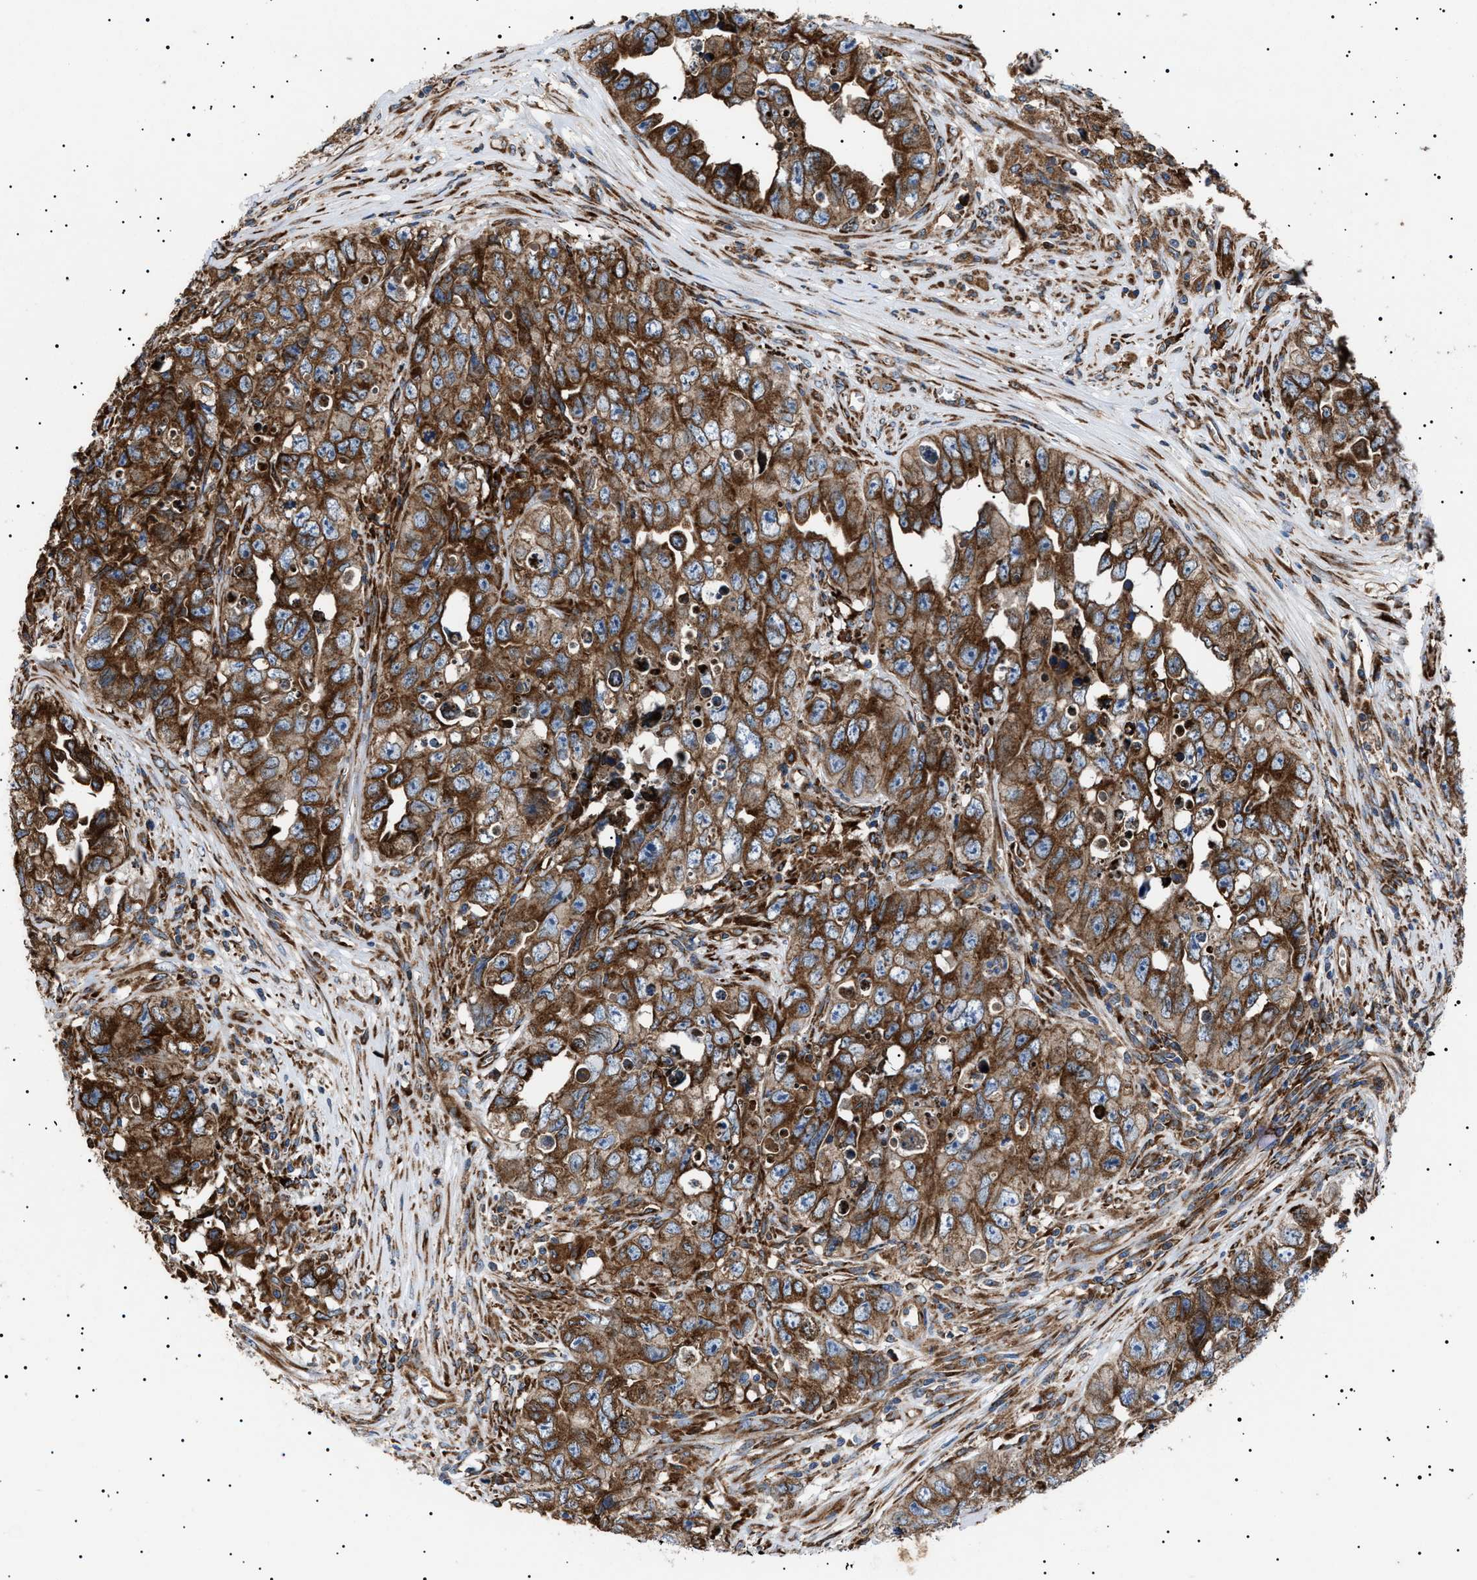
{"staining": {"intensity": "strong", "quantity": ">75%", "location": "cytoplasmic/membranous"}, "tissue": "testis cancer", "cell_type": "Tumor cells", "image_type": "cancer", "snomed": [{"axis": "morphology", "description": "Seminoma, NOS"}, {"axis": "morphology", "description": "Carcinoma, Embryonal, NOS"}, {"axis": "topography", "description": "Testis"}], "caption": "Protein positivity by IHC displays strong cytoplasmic/membranous staining in approximately >75% of tumor cells in testis seminoma.", "gene": "TOP1MT", "patient": {"sex": "male", "age": 43}}